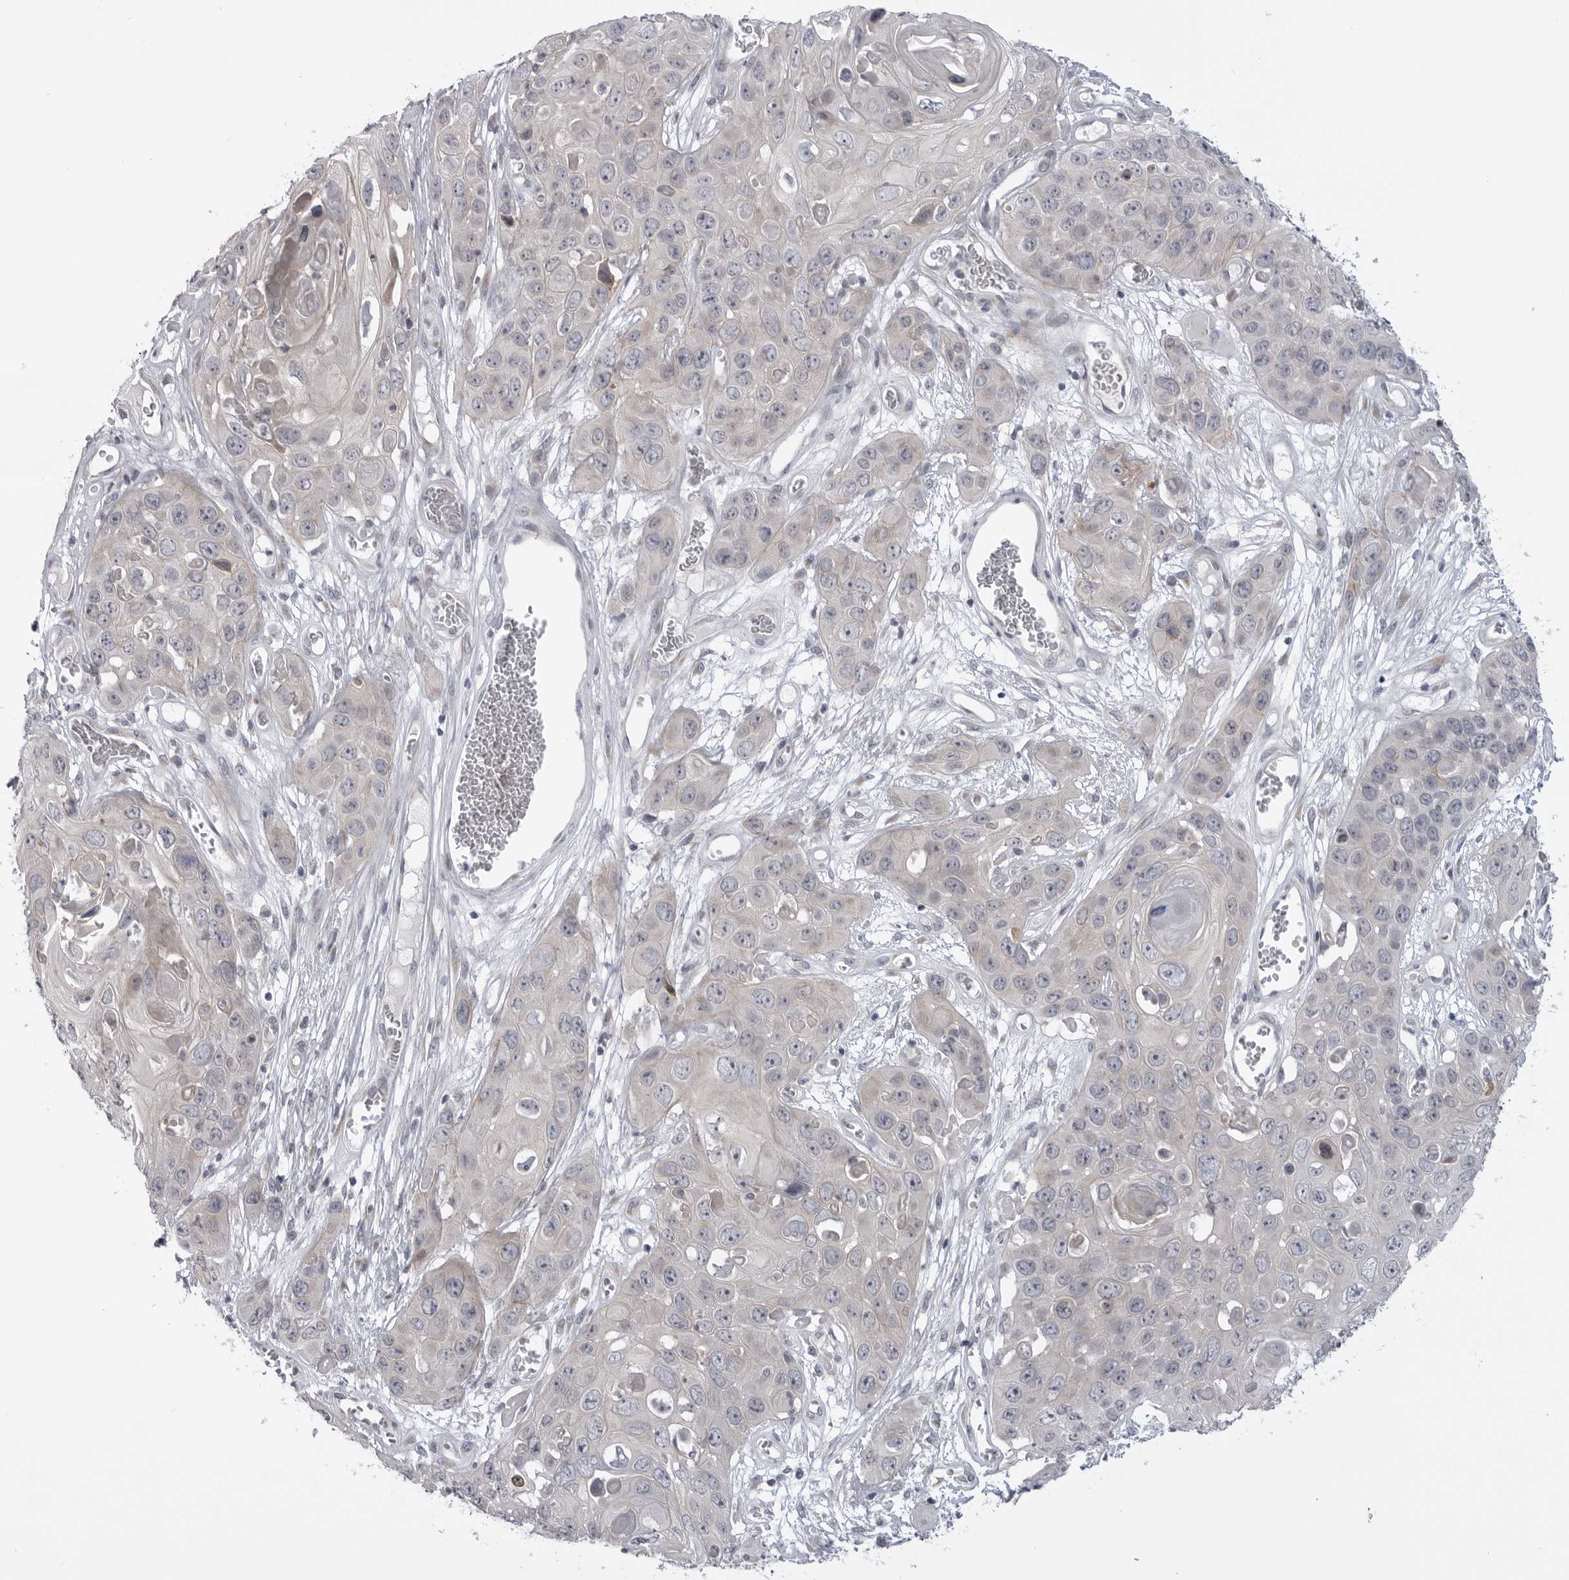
{"staining": {"intensity": "negative", "quantity": "none", "location": "none"}, "tissue": "skin cancer", "cell_type": "Tumor cells", "image_type": "cancer", "snomed": [{"axis": "morphology", "description": "Squamous cell carcinoma, NOS"}, {"axis": "topography", "description": "Skin"}], "caption": "Skin cancer (squamous cell carcinoma) was stained to show a protein in brown. There is no significant staining in tumor cells.", "gene": "LRRC45", "patient": {"sex": "male", "age": 55}}